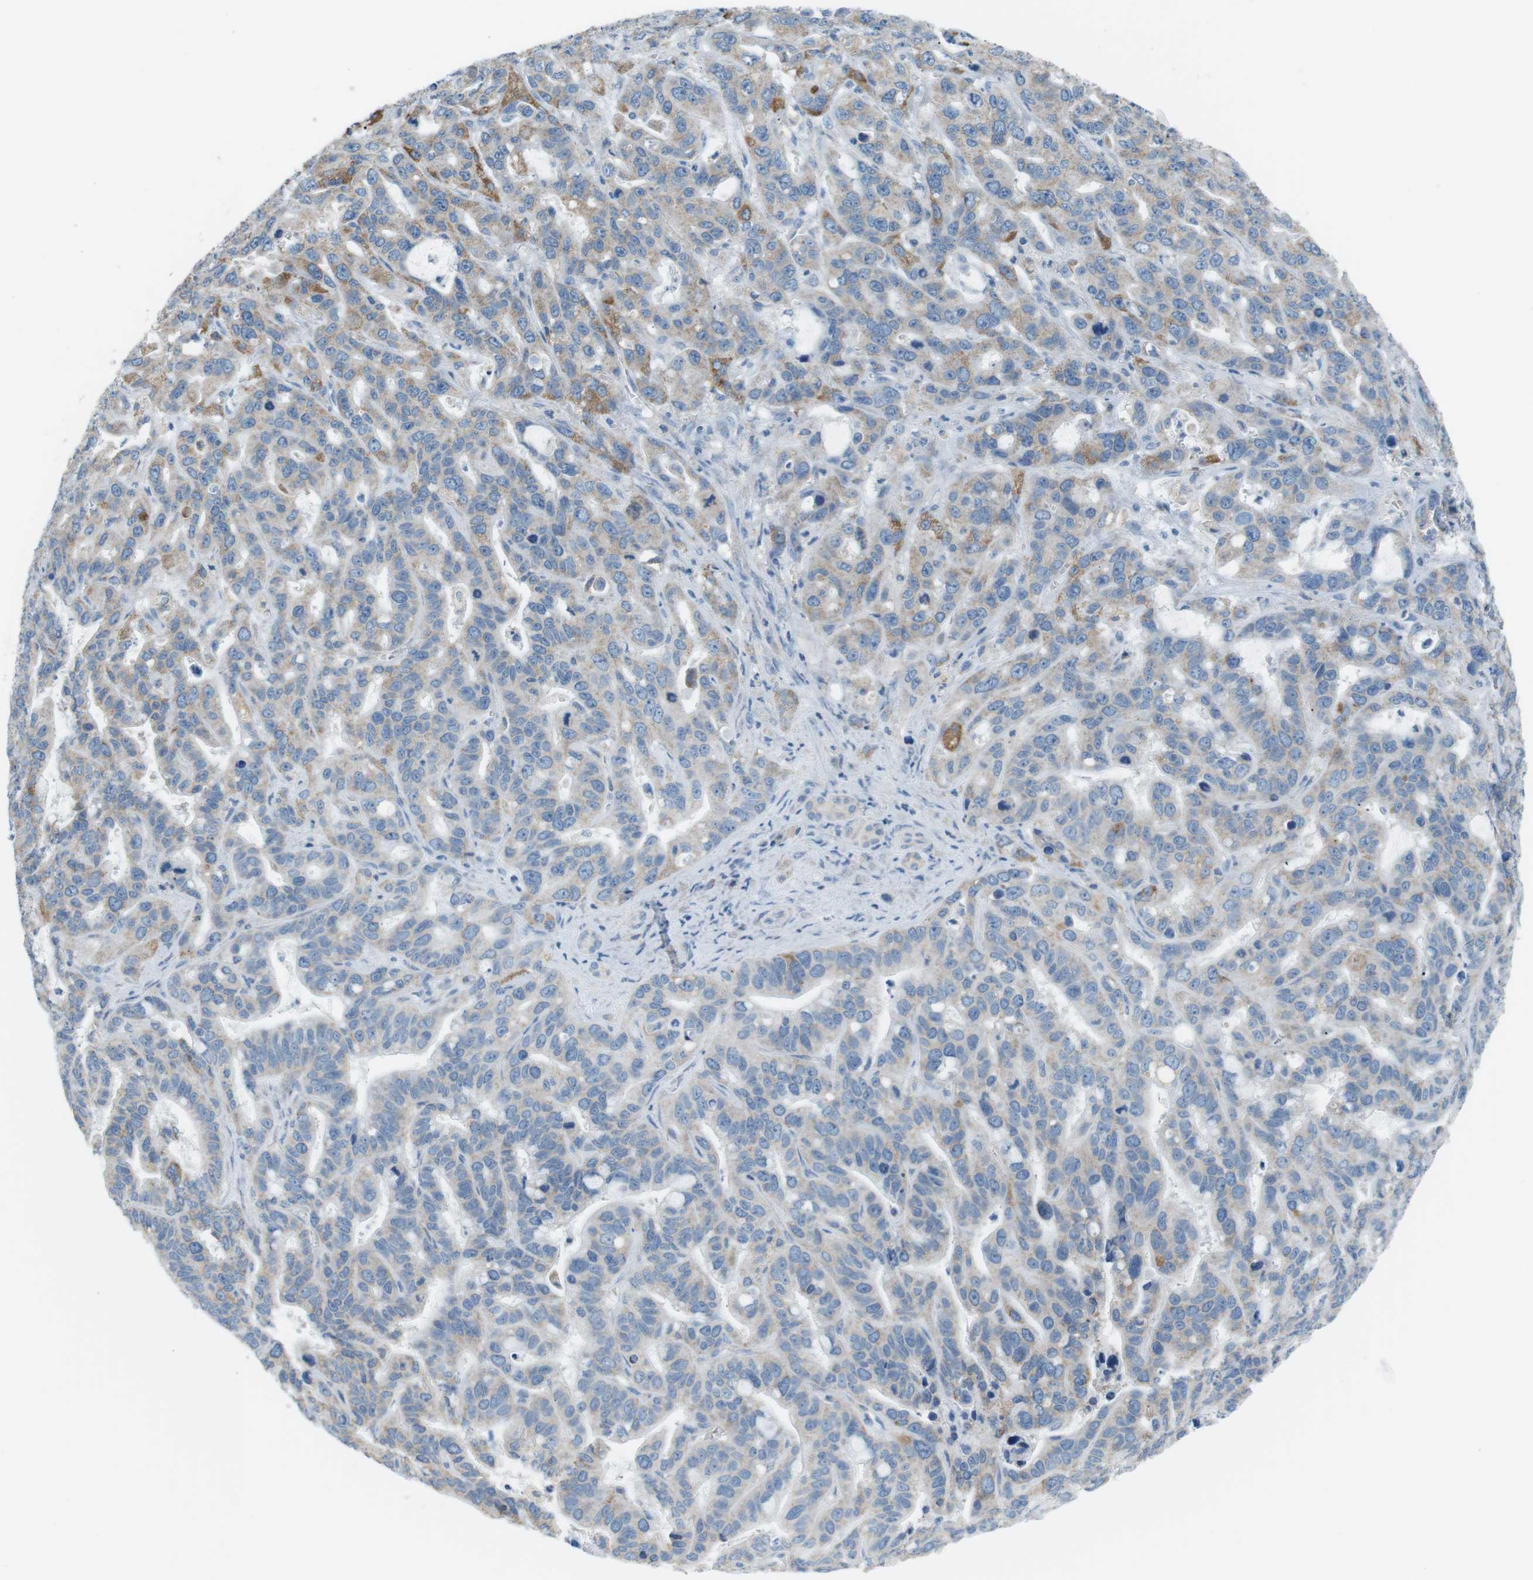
{"staining": {"intensity": "moderate", "quantity": "<25%", "location": "cytoplasmic/membranous"}, "tissue": "liver cancer", "cell_type": "Tumor cells", "image_type": "cancer", "snomed": [{"axis": "morphology", "description": "Cholangiocarcinoma"}, {"axis": "topography", "description": "Liver"}], "caption": "Tumor cells show low levels of moderate cytoplasmic/membranous staining in about <25% of cells in human liver cancer (cholangiocarcinoma).", "gene": "VAMP1", "patient": {"sex": "female", "age": 65}}